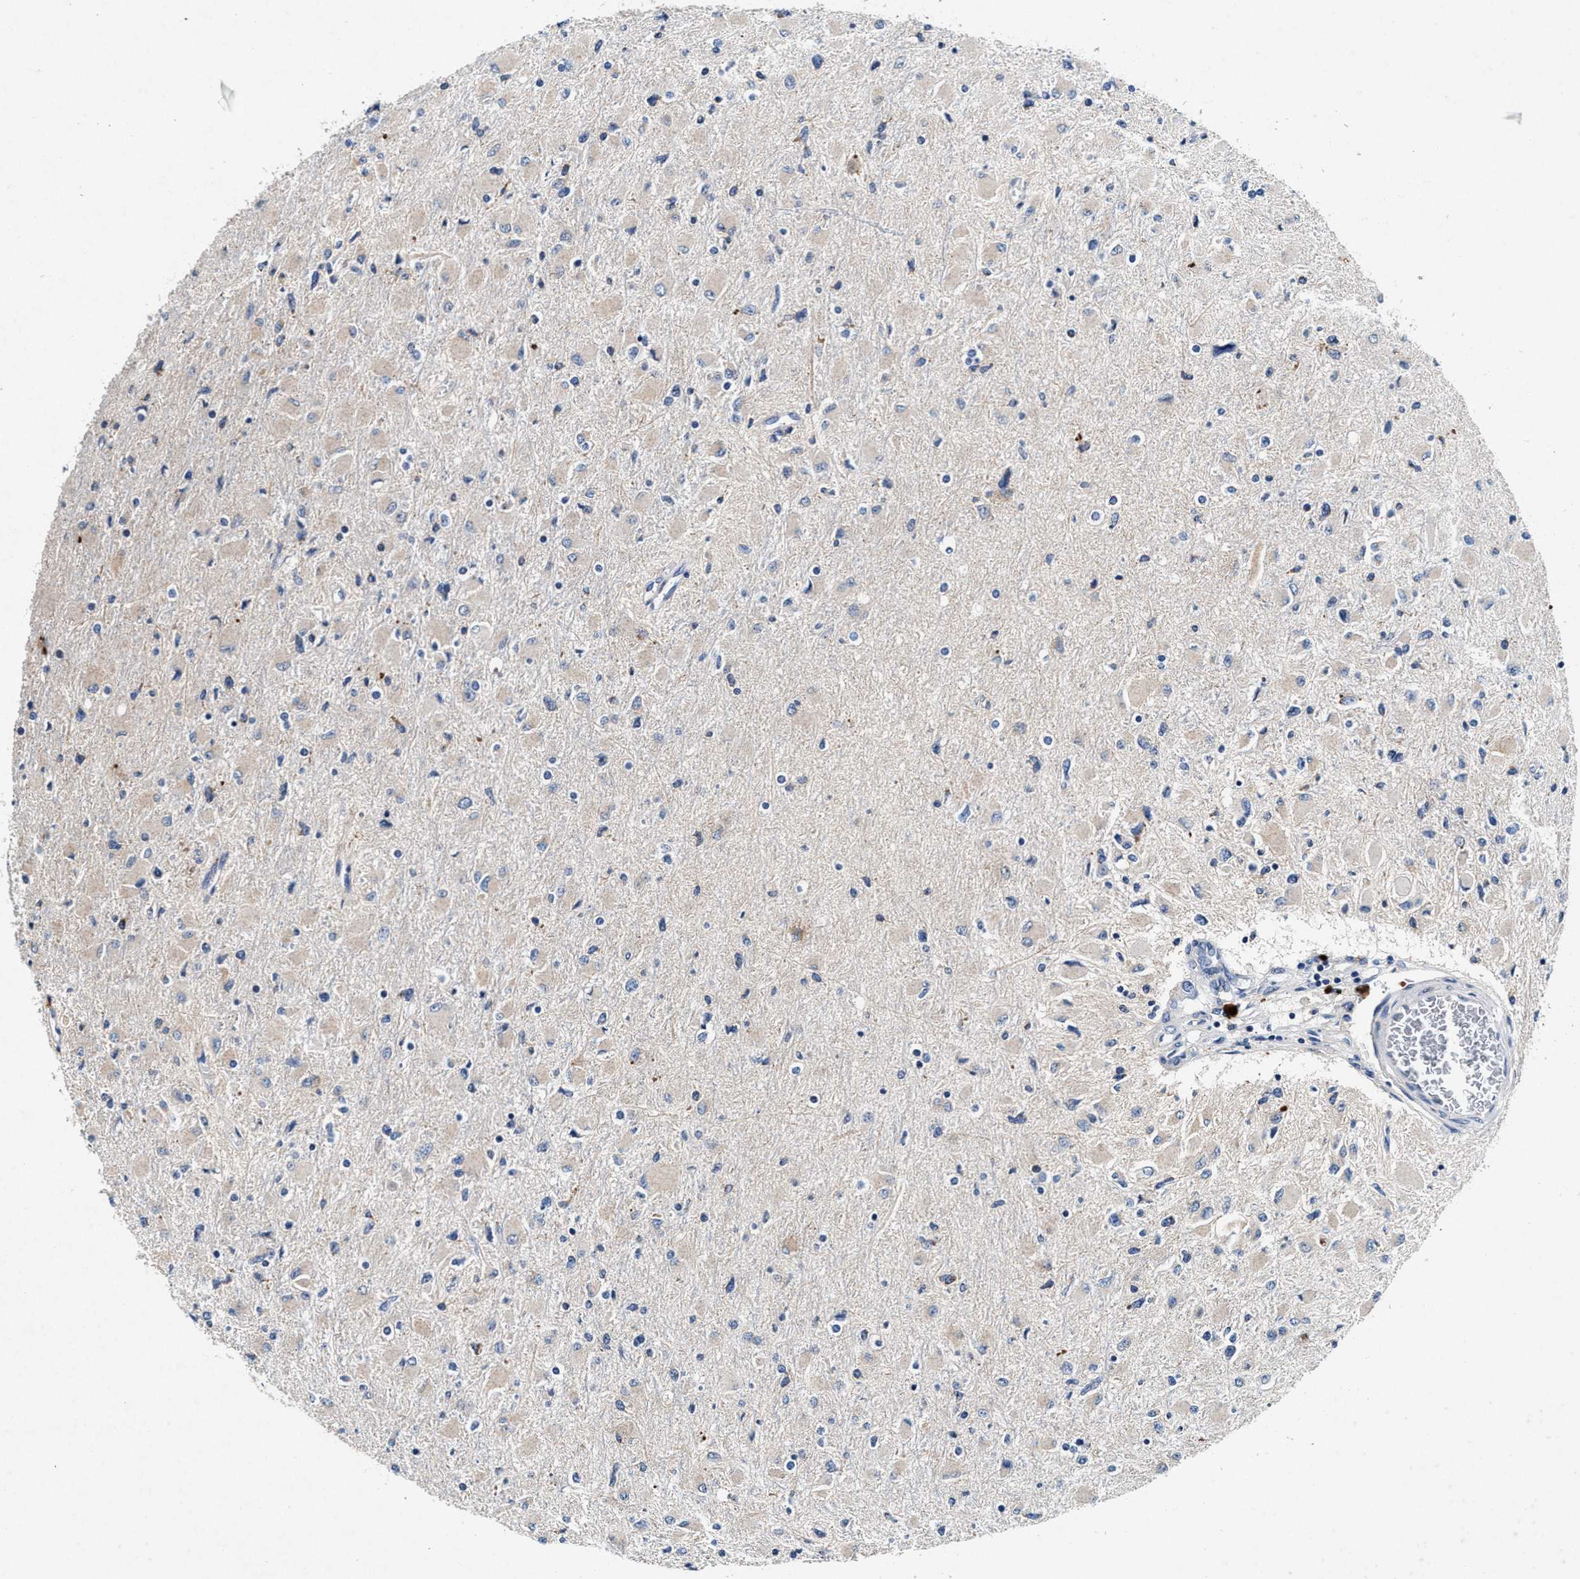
{"staining": {"intensity": "negative", "quantity": "none", "location": "none"}, "tissue": "glioma", "cell_type": "Tumor cells", "image_type": "cancer", "snomed": [{"axis": "morphology", "description": "Glioma, malignant, High grade"}, {"axis": "topography", "description": "Cerebral cortex"}], "caption": "High magnification brightfield microscopy of glioma stained with DAB (brown) and counterstained with hematoxylin (blue): tumor cells show no significant staining.", "gene": "SLC8A1", "patient": {"sex": "female", "age": 36}}